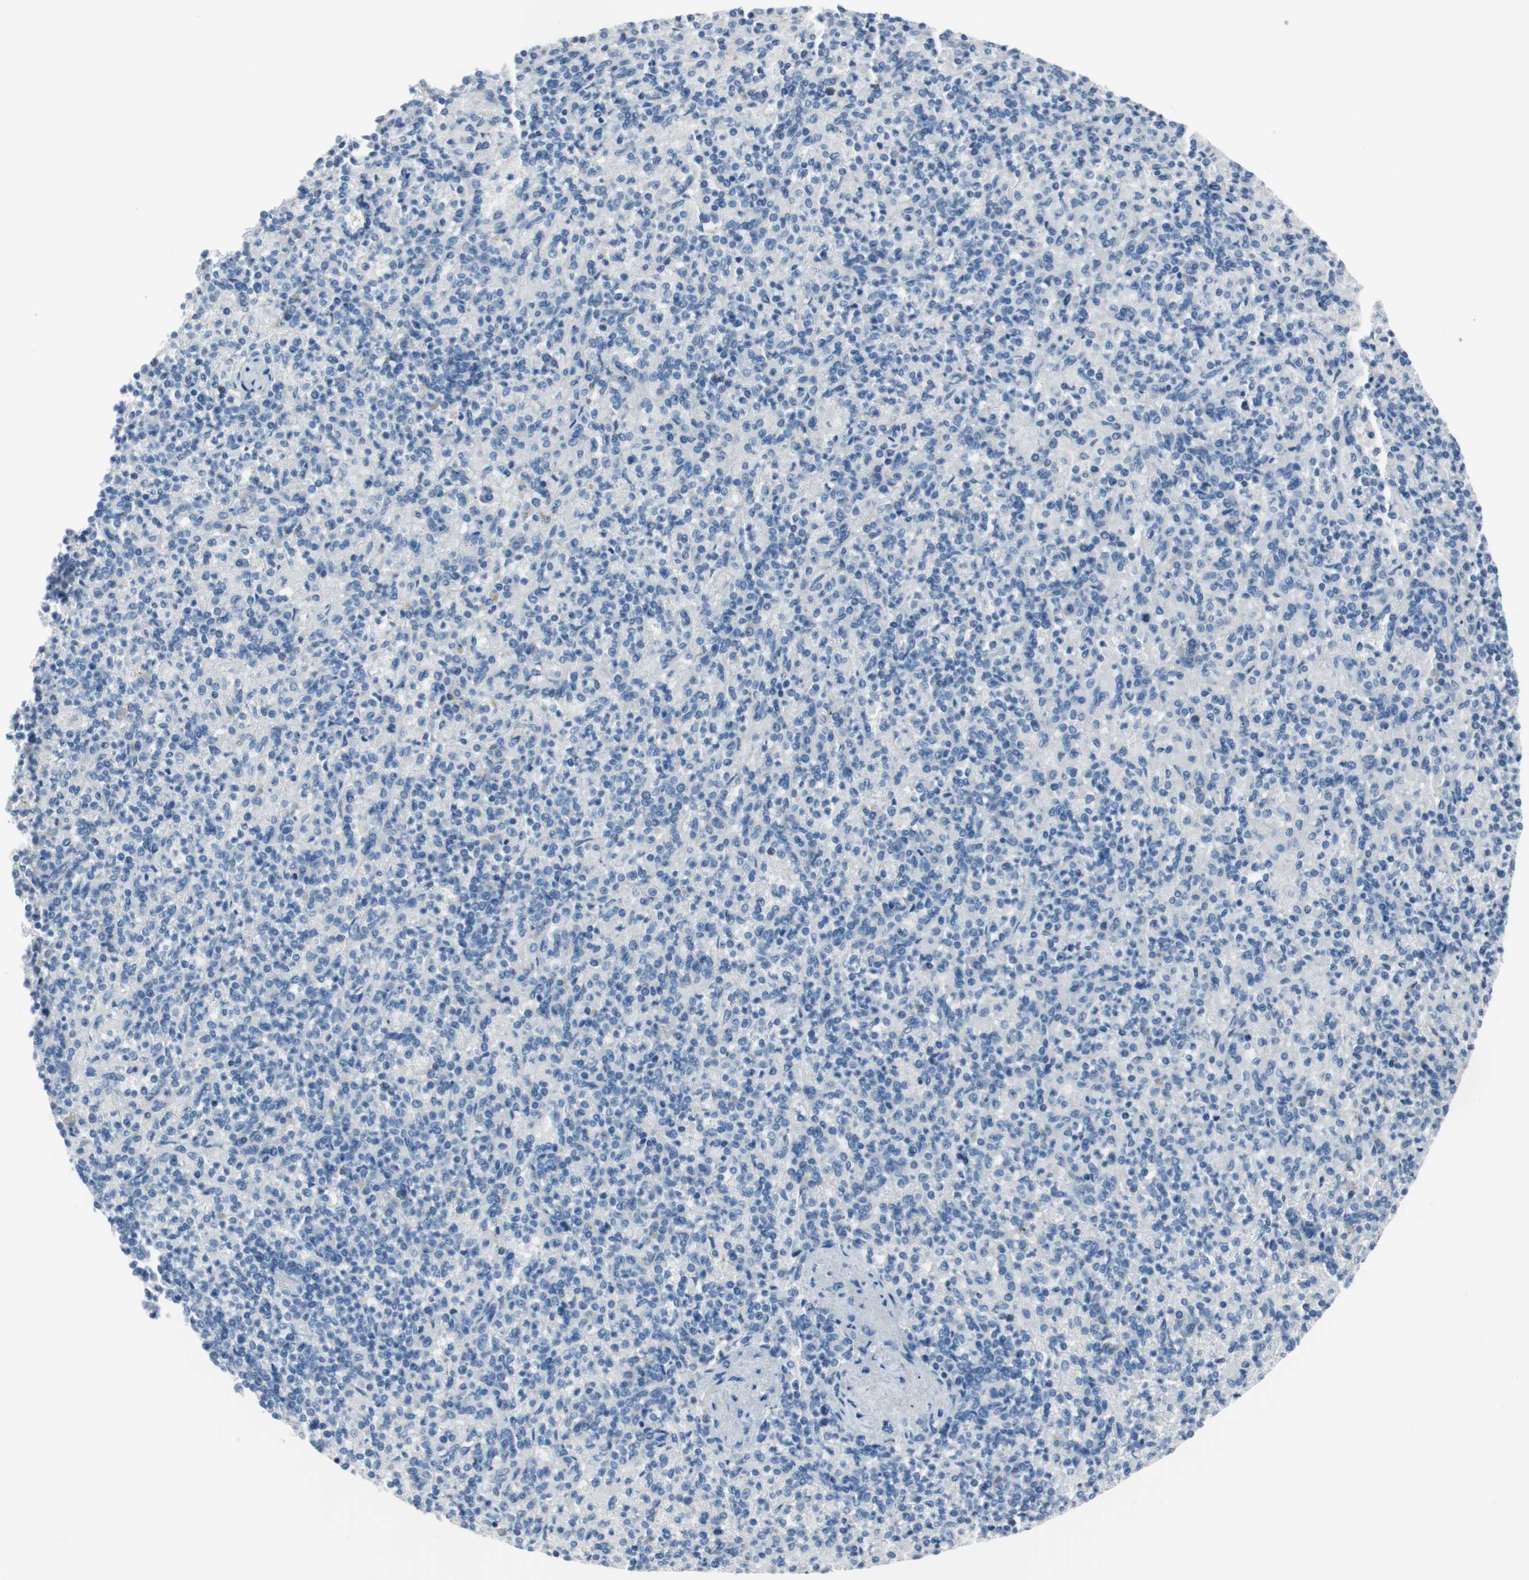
{"staining": {"intensity": "moderate", "quantity": "<25%", "location": "cytoplasmic/membranous"}, "tissue": "spleen", "cell_type": "Cells in red pulp", "image_type": "normal", "snomed": [{"axis": "morphology", "description": "Normal tissue, NOS"}, {"axis": "topography", "description": "Spleen"}], "caption": "Spleen stained with immunohistochemistry shows moderate cytoplasmic/membranous staining in approximately <25% of cells in red pulp.", "gene": "ULBP1", "patient": {"sex": "female", "age": 74}}